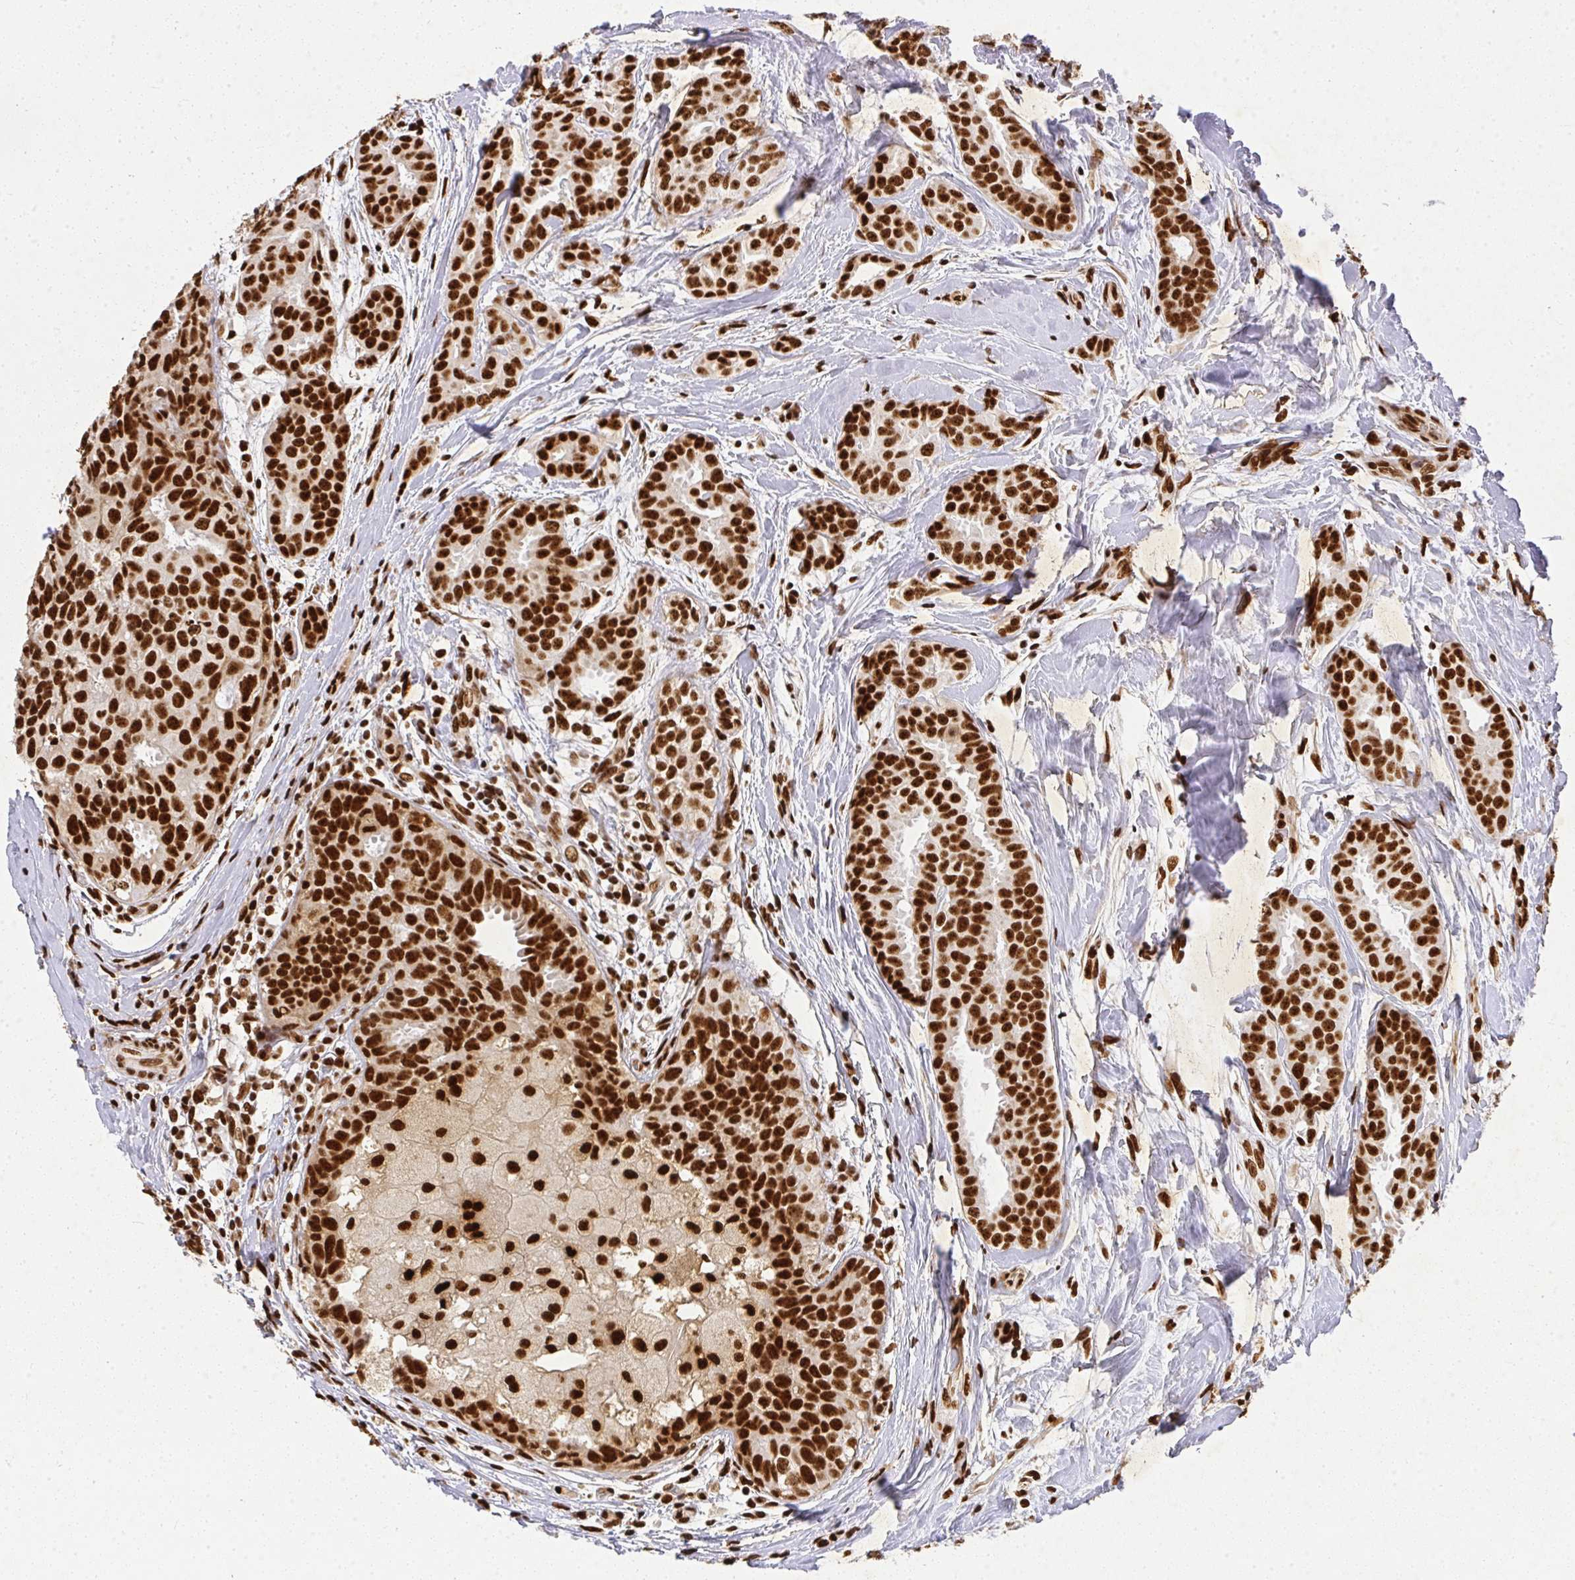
{"staining": {"intensity": "strong", "quantity": ">75%", "location": "nuclear"}, "tissue": "breast cancer", "cell_type": "Tumor cells", "image_type": "cancer", "snomed": [{"axis": "morphology", "description": "Duct carcinoma"}, {"axis": "topography", "description": "Breast"}], "caption": "Strong nuclear protein staining is present in about >75% of tumor cells in breast intraductal carcinoma. (Stains: DAB (3,3'-diaminobenzidine) in brown, nuclei in blue, Microscopy: brightfield microscopy at high magnification).", "gene": "U2AF1", "patient": {"sex": "female", "age": 45}}